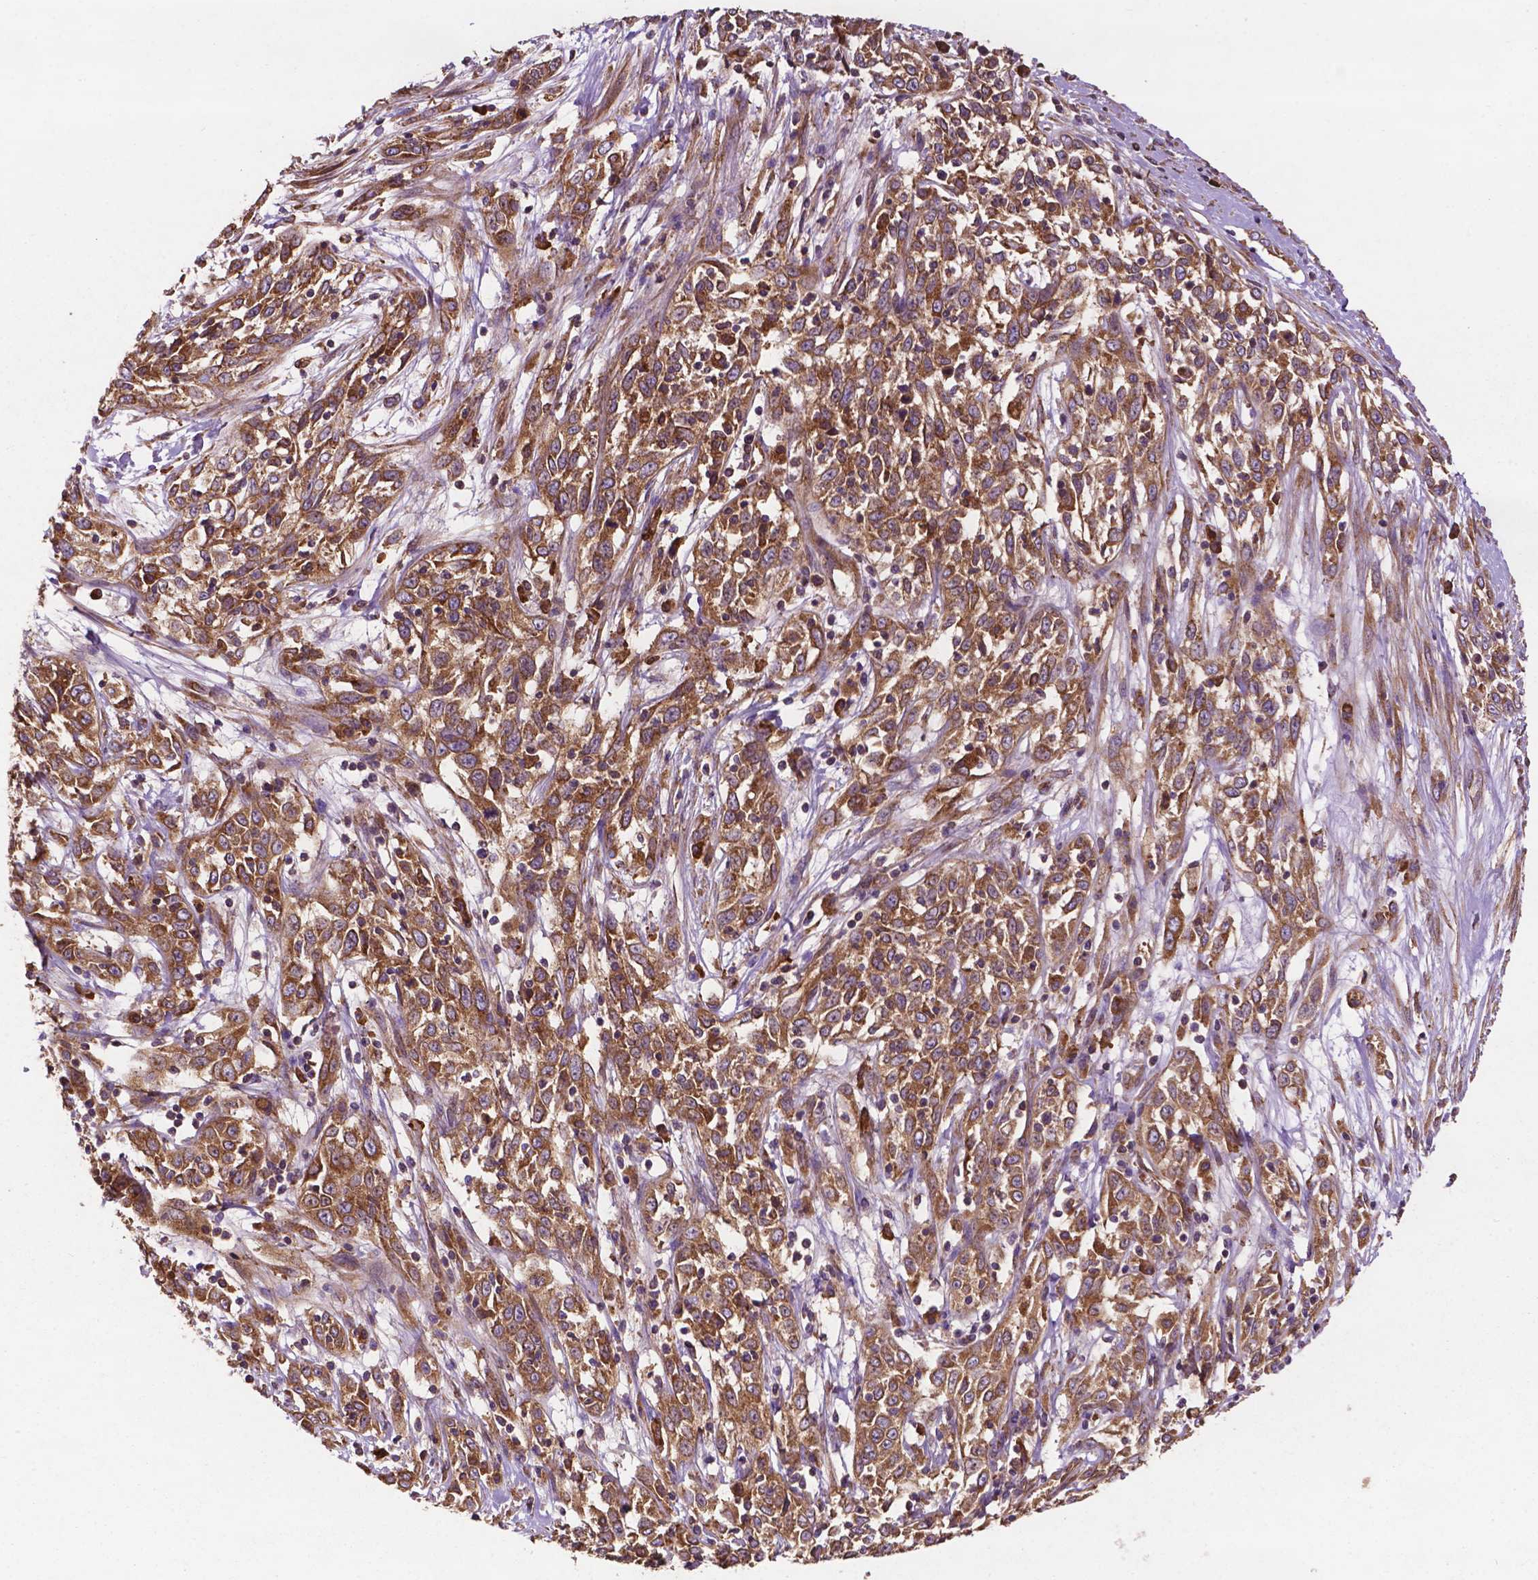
{"staining": {"intensity": "moderate", "quantity": ">75%", "location": "cytoplasmic/membranous"}, "tissue": "cervical cancer", "cell_type": "Tumor cells", "image_type": "cancer", "snomed": [{"axis": "morphology", "description": "Adenocarcinoma, NOS"}, {"axis": "topography", "description": "Cervix"}], "caption": "Cervical cancer was stained to show a protein in brown. There is medium levels of moderate cytoplasmic/membranous expression in about >75% of tumor cells. The staining was performed using DAB (3,3'-diaminobenzidine) to visualize the protein expression in brown, while the nuclei were stained in blue with hematoxylin (Magnification: 20x).", "gene": "CCDC71L", "patient": {"sex": "female", "age": 40}}